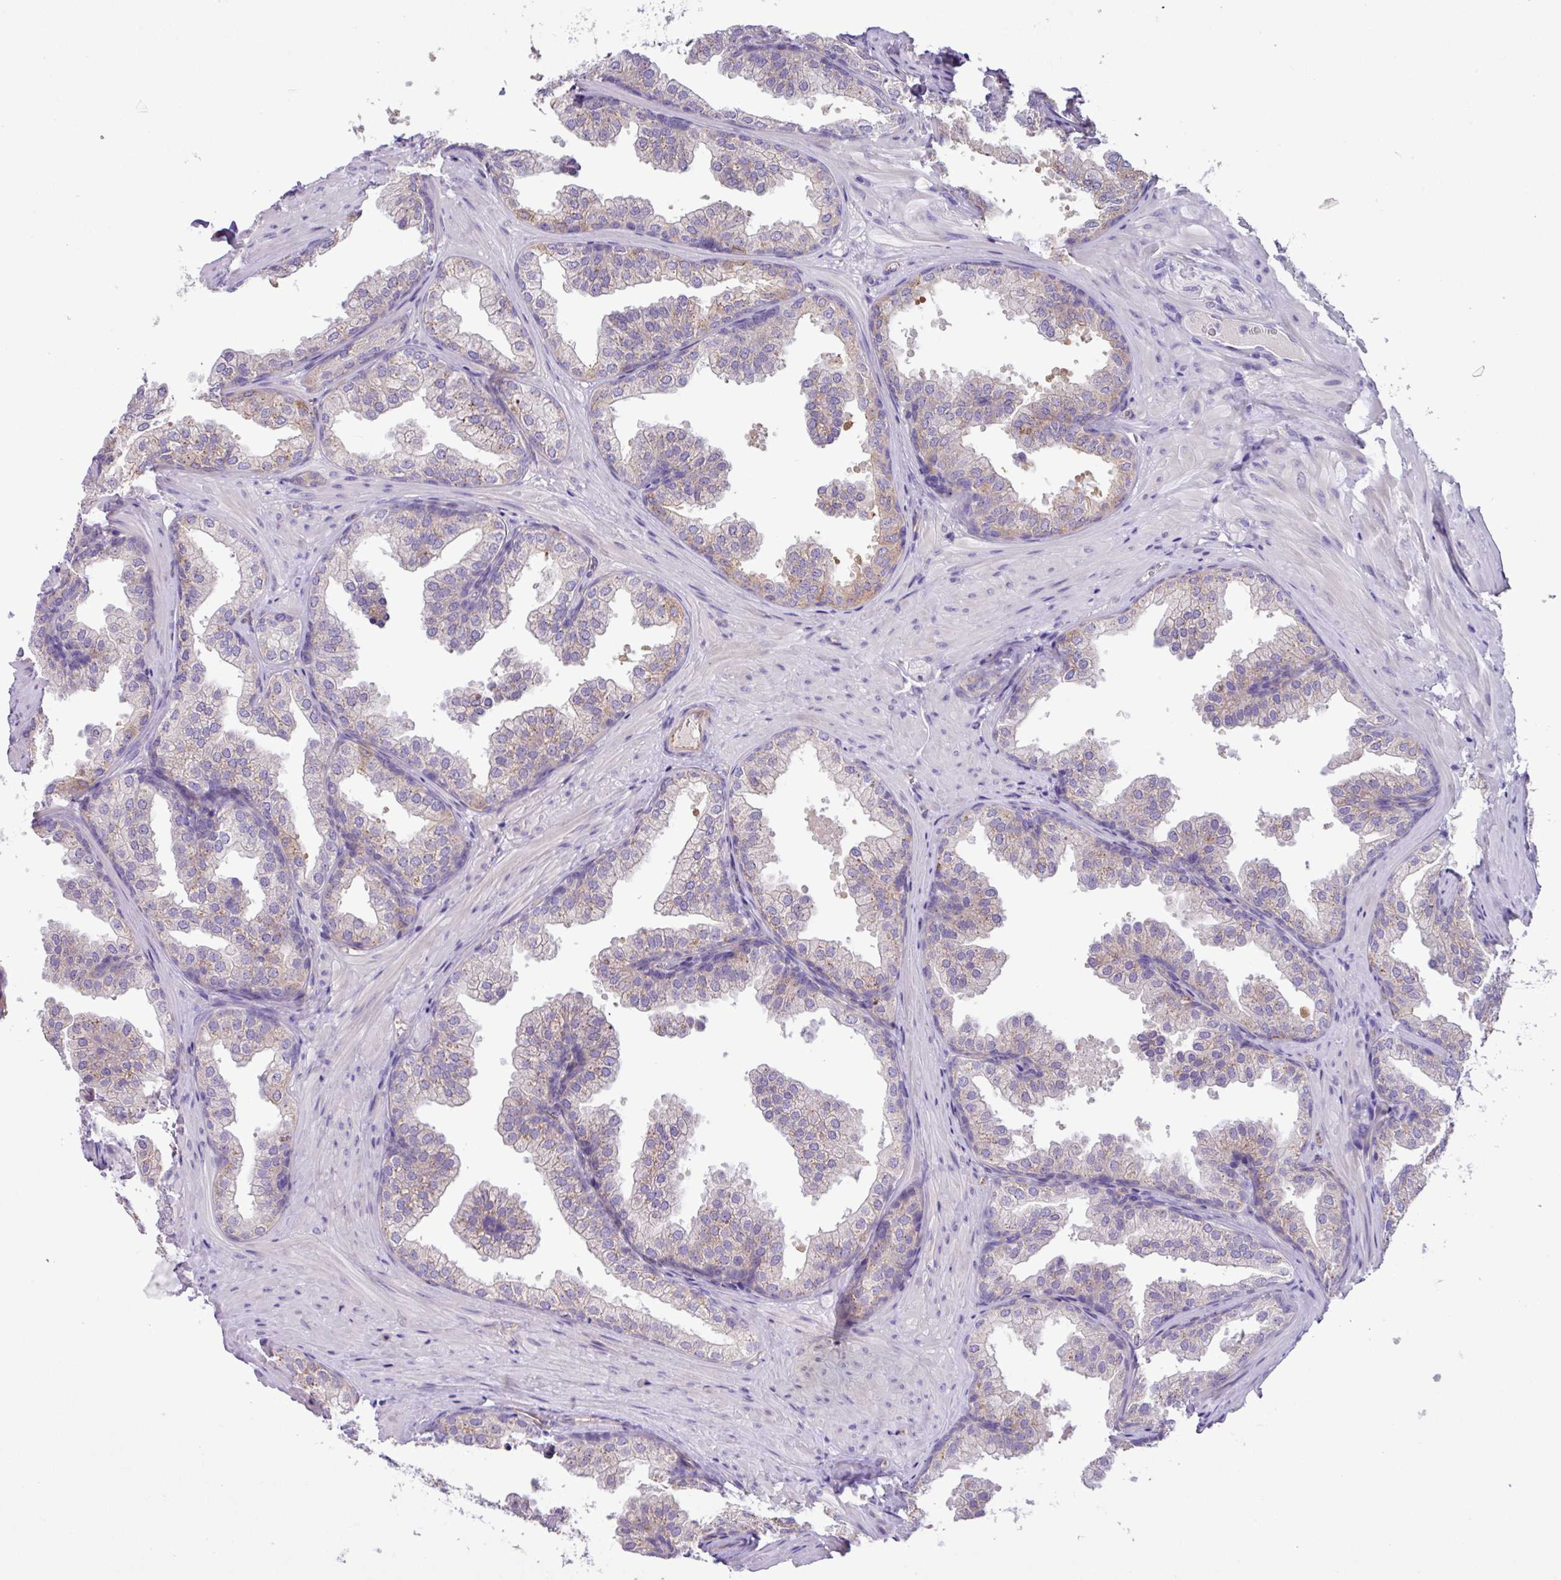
{"staining": {"intensity": "strong", "quantity": "25%-75%", "location": "cytoplasmic/membranous"}, "tissue": "prostate", "cell_type": "Glandular cells", "image_type": "normal", "snomed": [{"axis": "morphology", "description": "Normal tissue, NOS"}, {"axis": "topography", "description": "Prostate"}], "caption": "IHC image of benign prostate stained for a protein (brown), which reveals high levels of strong cytoplasmic/membranous expression in approximately 25%-75% of glandular cells.", "gene": "MRM2", "patient": {"sex": "male", "age": 37}}